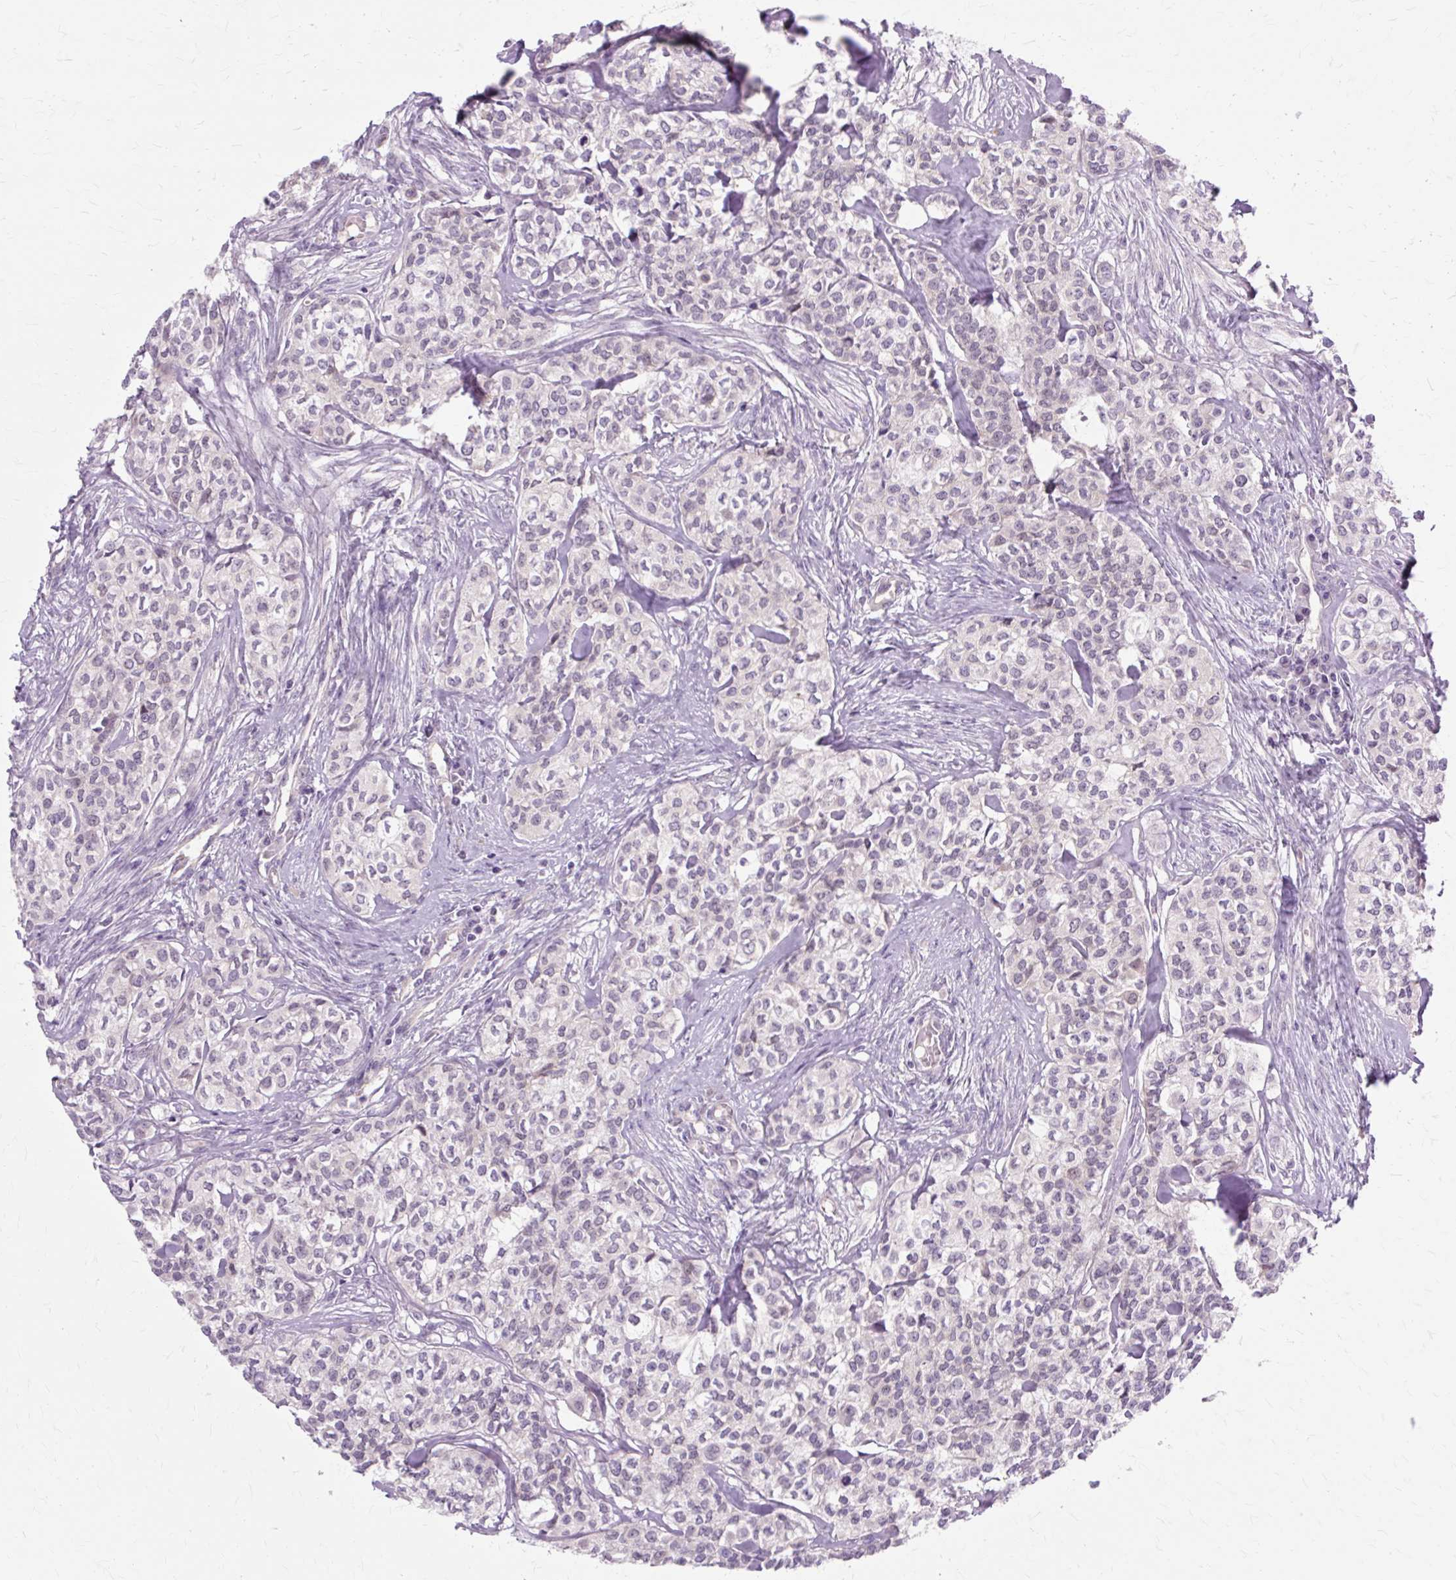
{"staining": {"intensity": "negative", "quantity": "none", "location": "none"}, "tissue": "head and neck cancer", "cell_type": "Tumor cells", "image_type": "cancer", "snomed": [{"axis": "morphology", "description": "Adenocarcinoma, NOS"}, {"axis": "topography", "description": "Head-Neck"}], "caption": "An immunohistochemistry histopathology image of head and neck cancer is shown. There is no staining in tumor cells of head and neck cancer.", "gene": "ZNF35", "patient": {"sex": "male", "age": 81}}